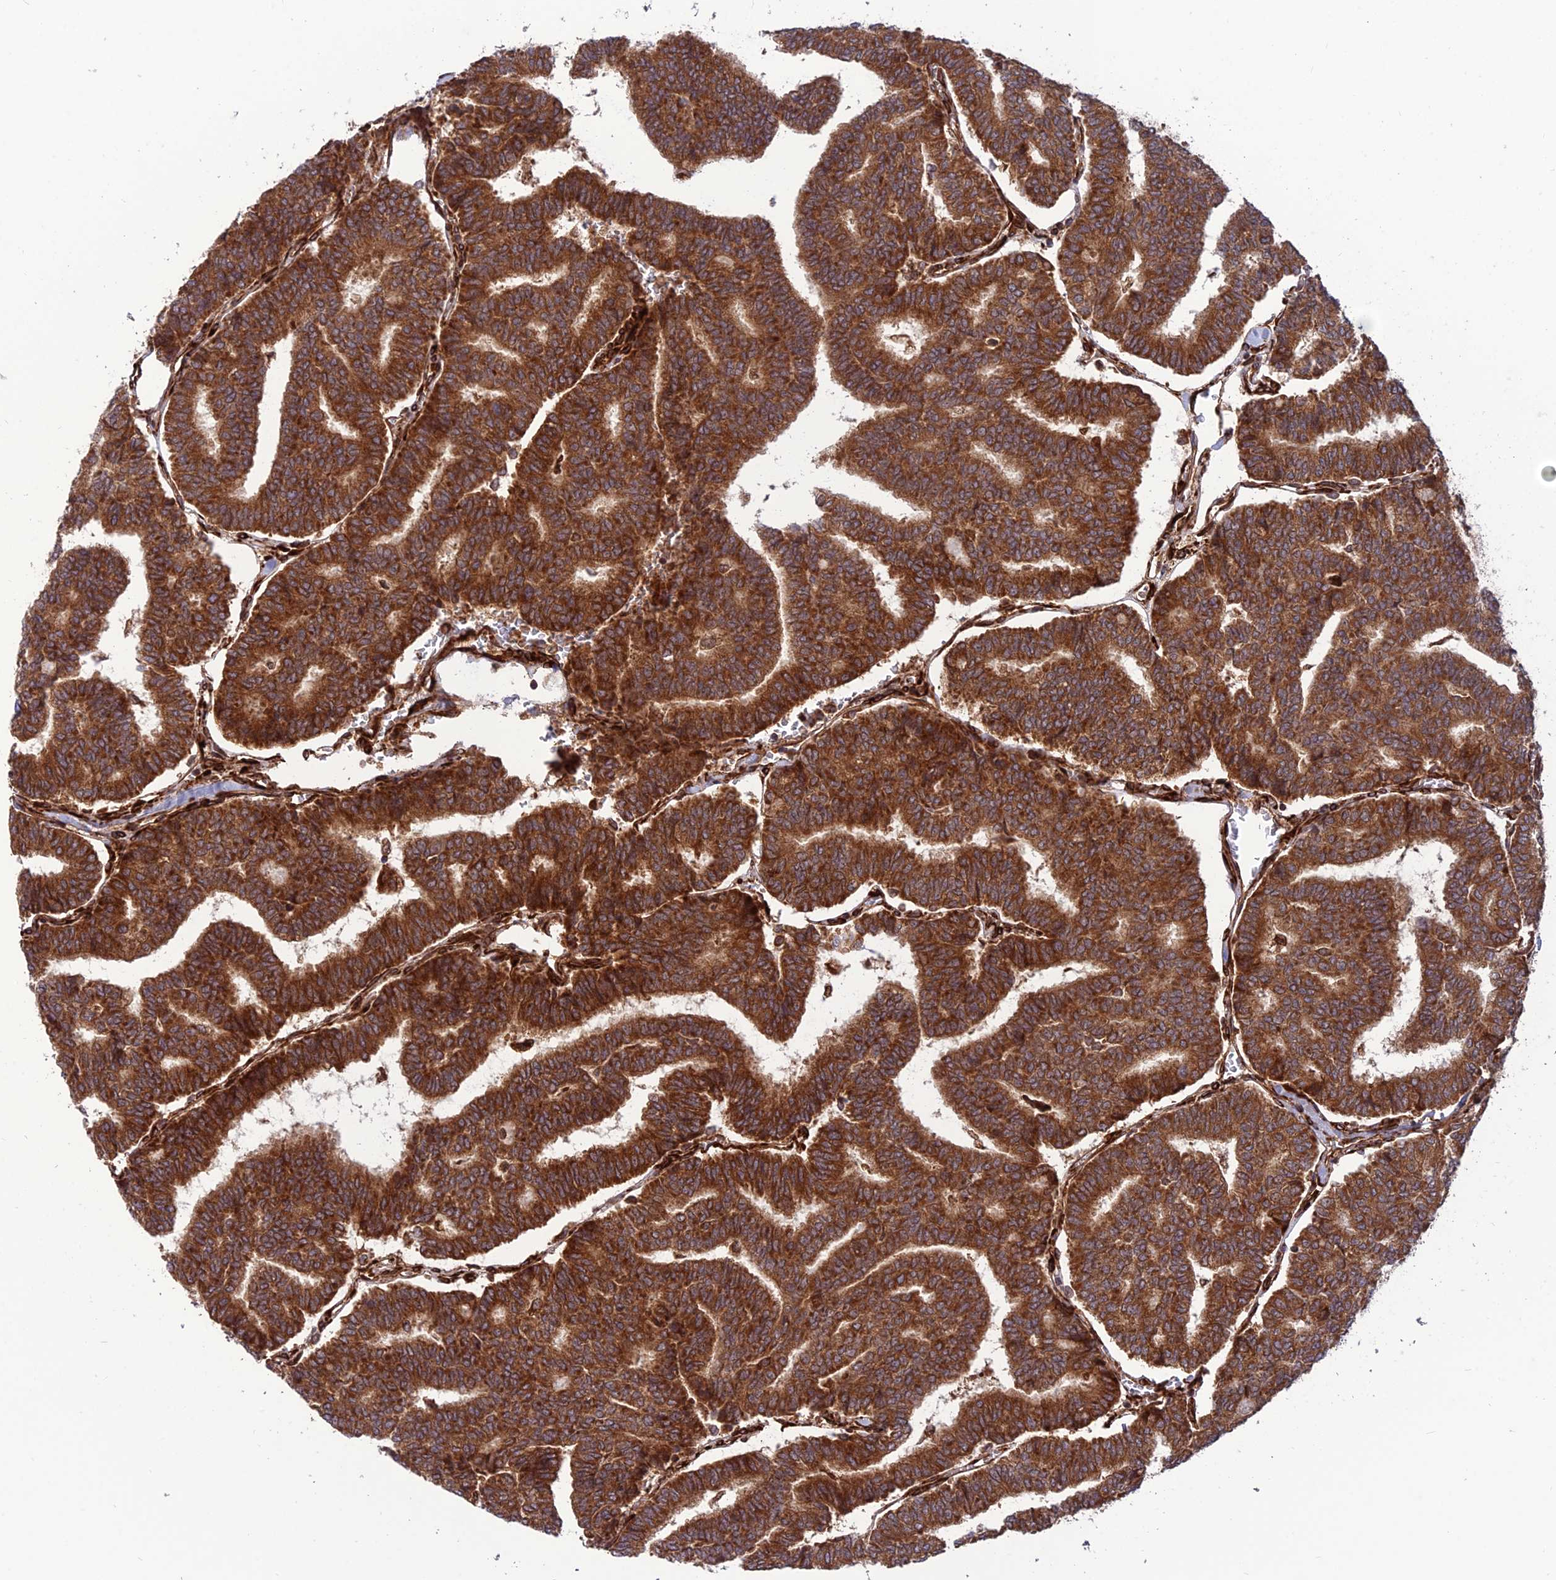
{"staining": {"intensity": "strong", "quantity": ">75%", "location": "cytoplasmic/membranous"}, "tissue": "thyroid cancer", "cell_type": "Tumor cells", "image_type": "cancer", "snomed": [{"axis": "morphology", "description": "Papillary adenocarcinoma, NOS"}, {"axis": "topography", "description": "Thyroid gland"}], "caption": "The histopathology image shows immunohistochemical staining of thyroid cancer. There is strong cytoplasmic/membranous positivity is present in approximately >75% of tumor cells.", "gene": "CRTAP", "patient": {"sex": "female", "age": 35}}